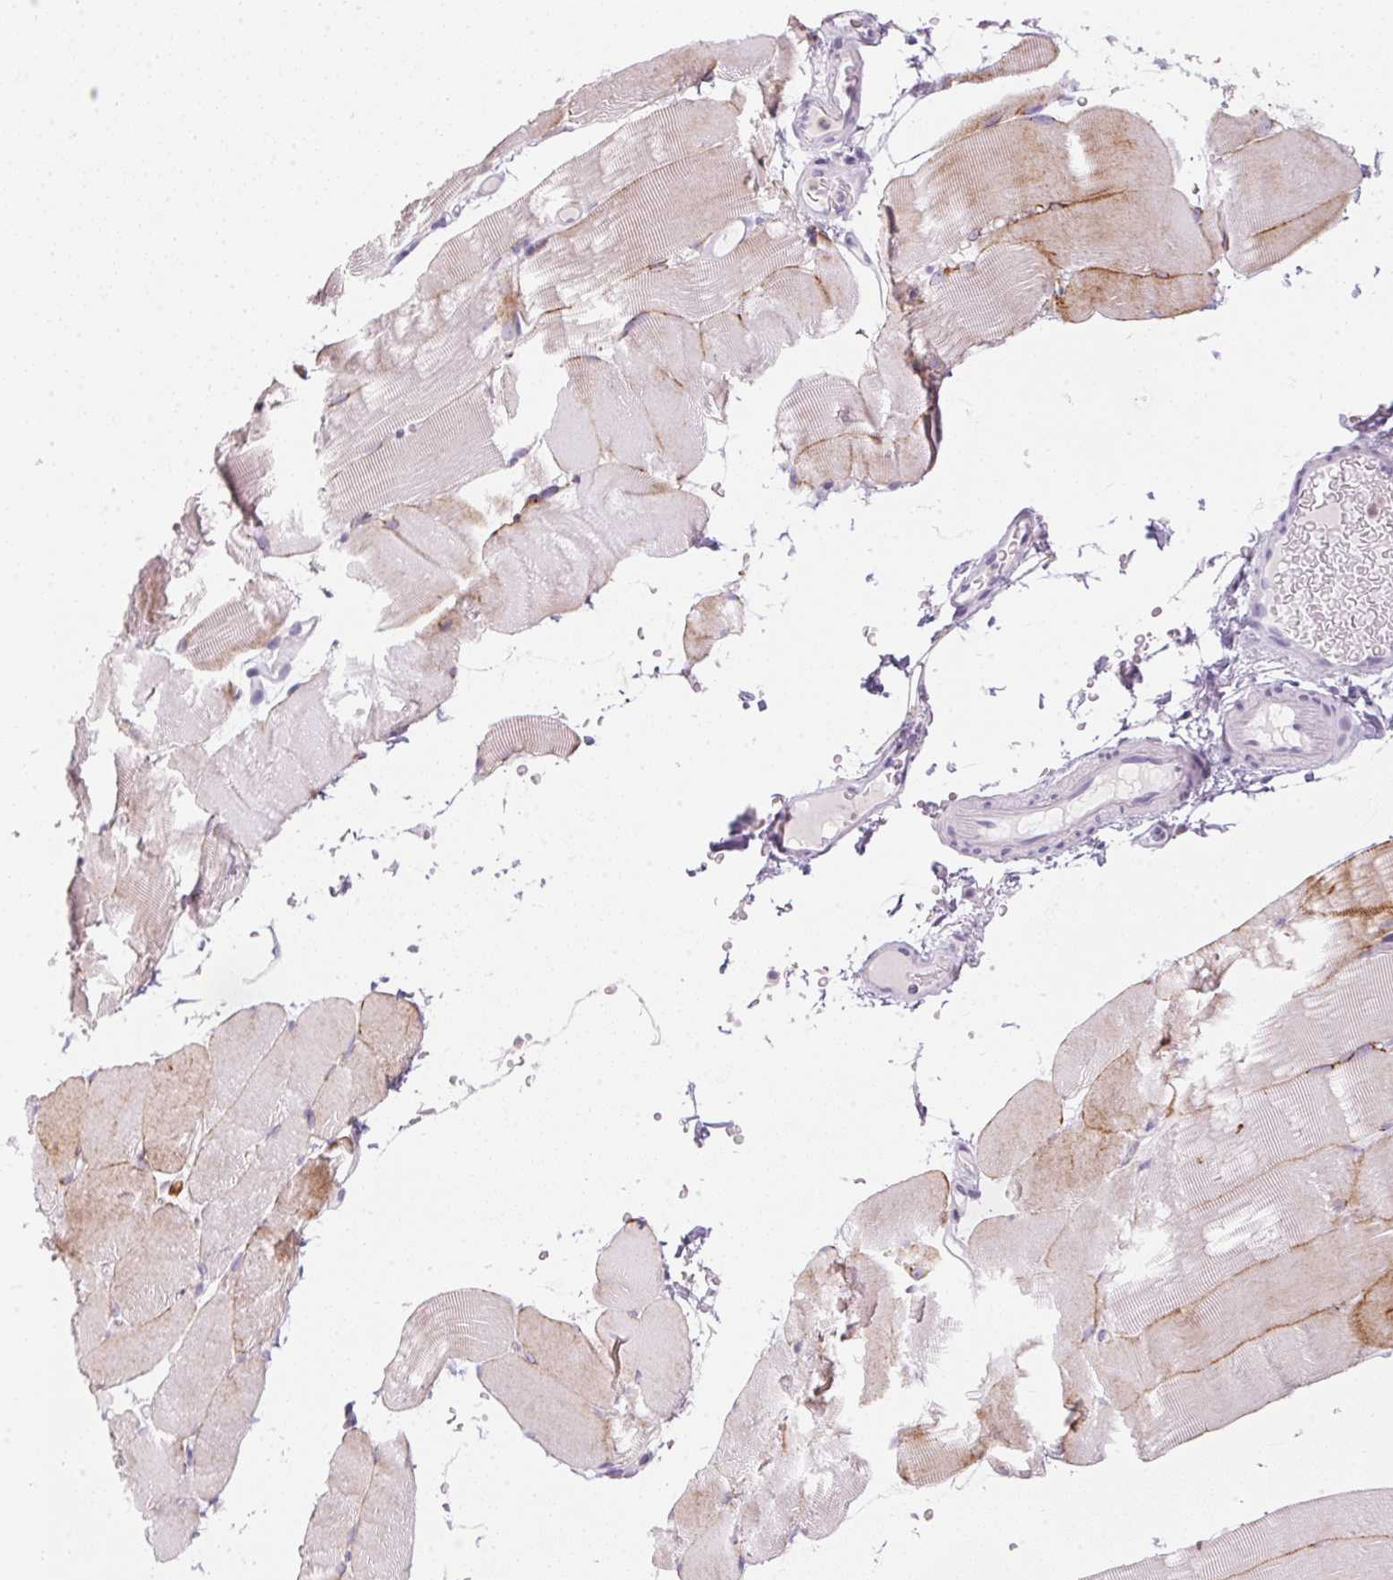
{"staining": {"intensity": "weak", "quantity": "25%-75%", "location": "cytoplasmic/membranous"}, "tissue": "skeletal muscle", "cell_type": "Myocytes", "image_type": "normal", "snomed": [{"axis": "morphology", "description": "Normal tissue, NOS"}, {"axis": "topography", "description": "Skeletal muscle"}], "caption": "DAB (3,3'-diaminobenzidine) immunohistochemical staining of unremarkable skeletal muscle shows weak cytoplasmic/membranous protein positivity in about 25%-75% of myocytes.", "gene": "ECPAS", "patient": {"sex": "female", "age": 37}}